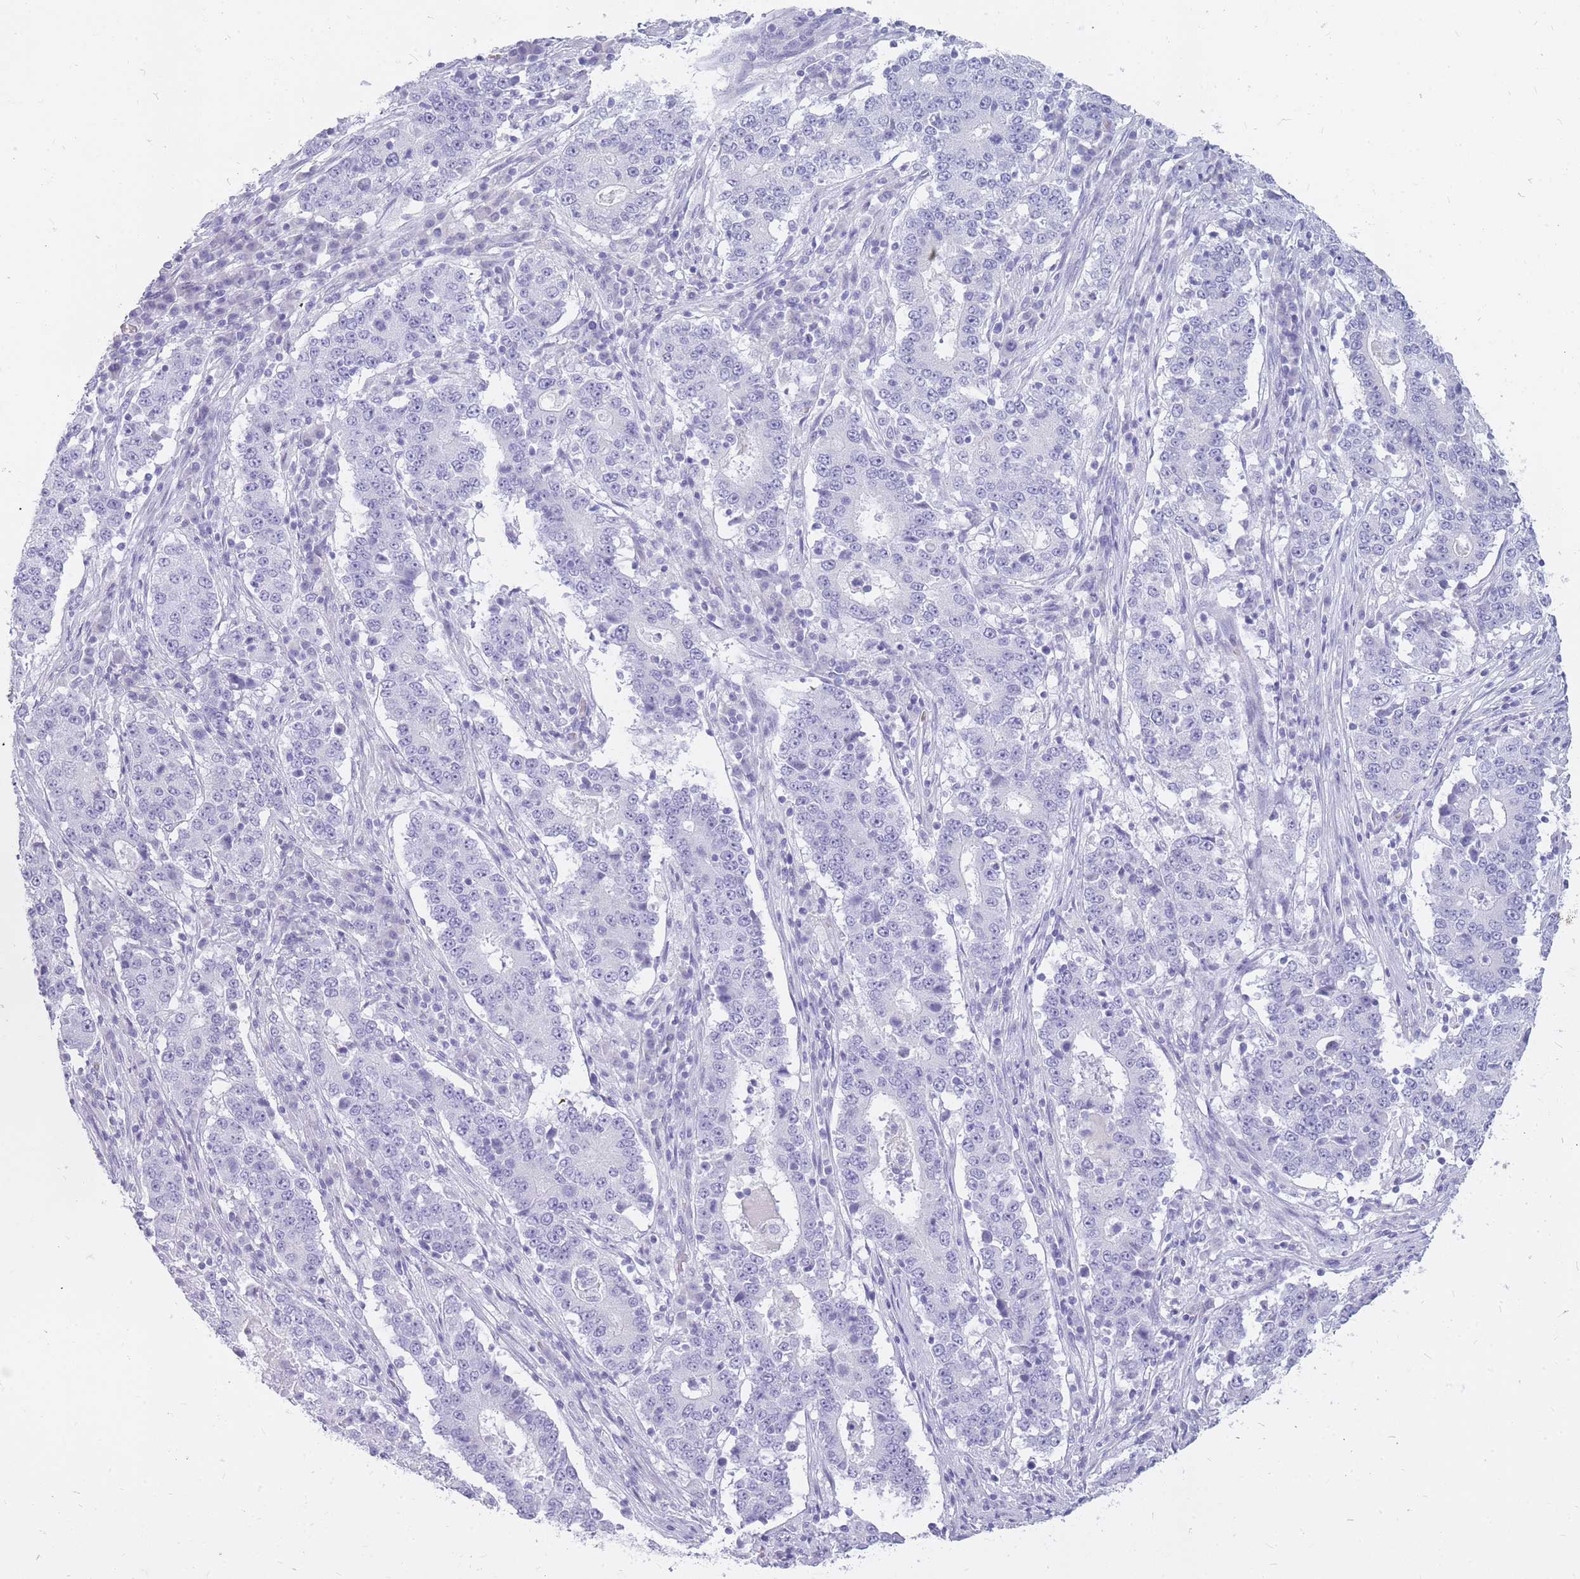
{"staining": {"intensity": "negative", "quantity": "none", "location": "none"}, "tissue": "stomach cancer", "cell_type": "Tumor cells", "image_type": "cancer", "snomed": [{"axis": "morphology", "description": "Adenocarcinoma, NOS"}, {"axis": "topography", "description": "Stomach"}], "caption": "Immunohistochemistry histopathology image of stomach cancer stained for a protein (brown), which displays no staining in tumor cells.", "gene": "INS", "patient": {"sex": "male", "age": 59}}